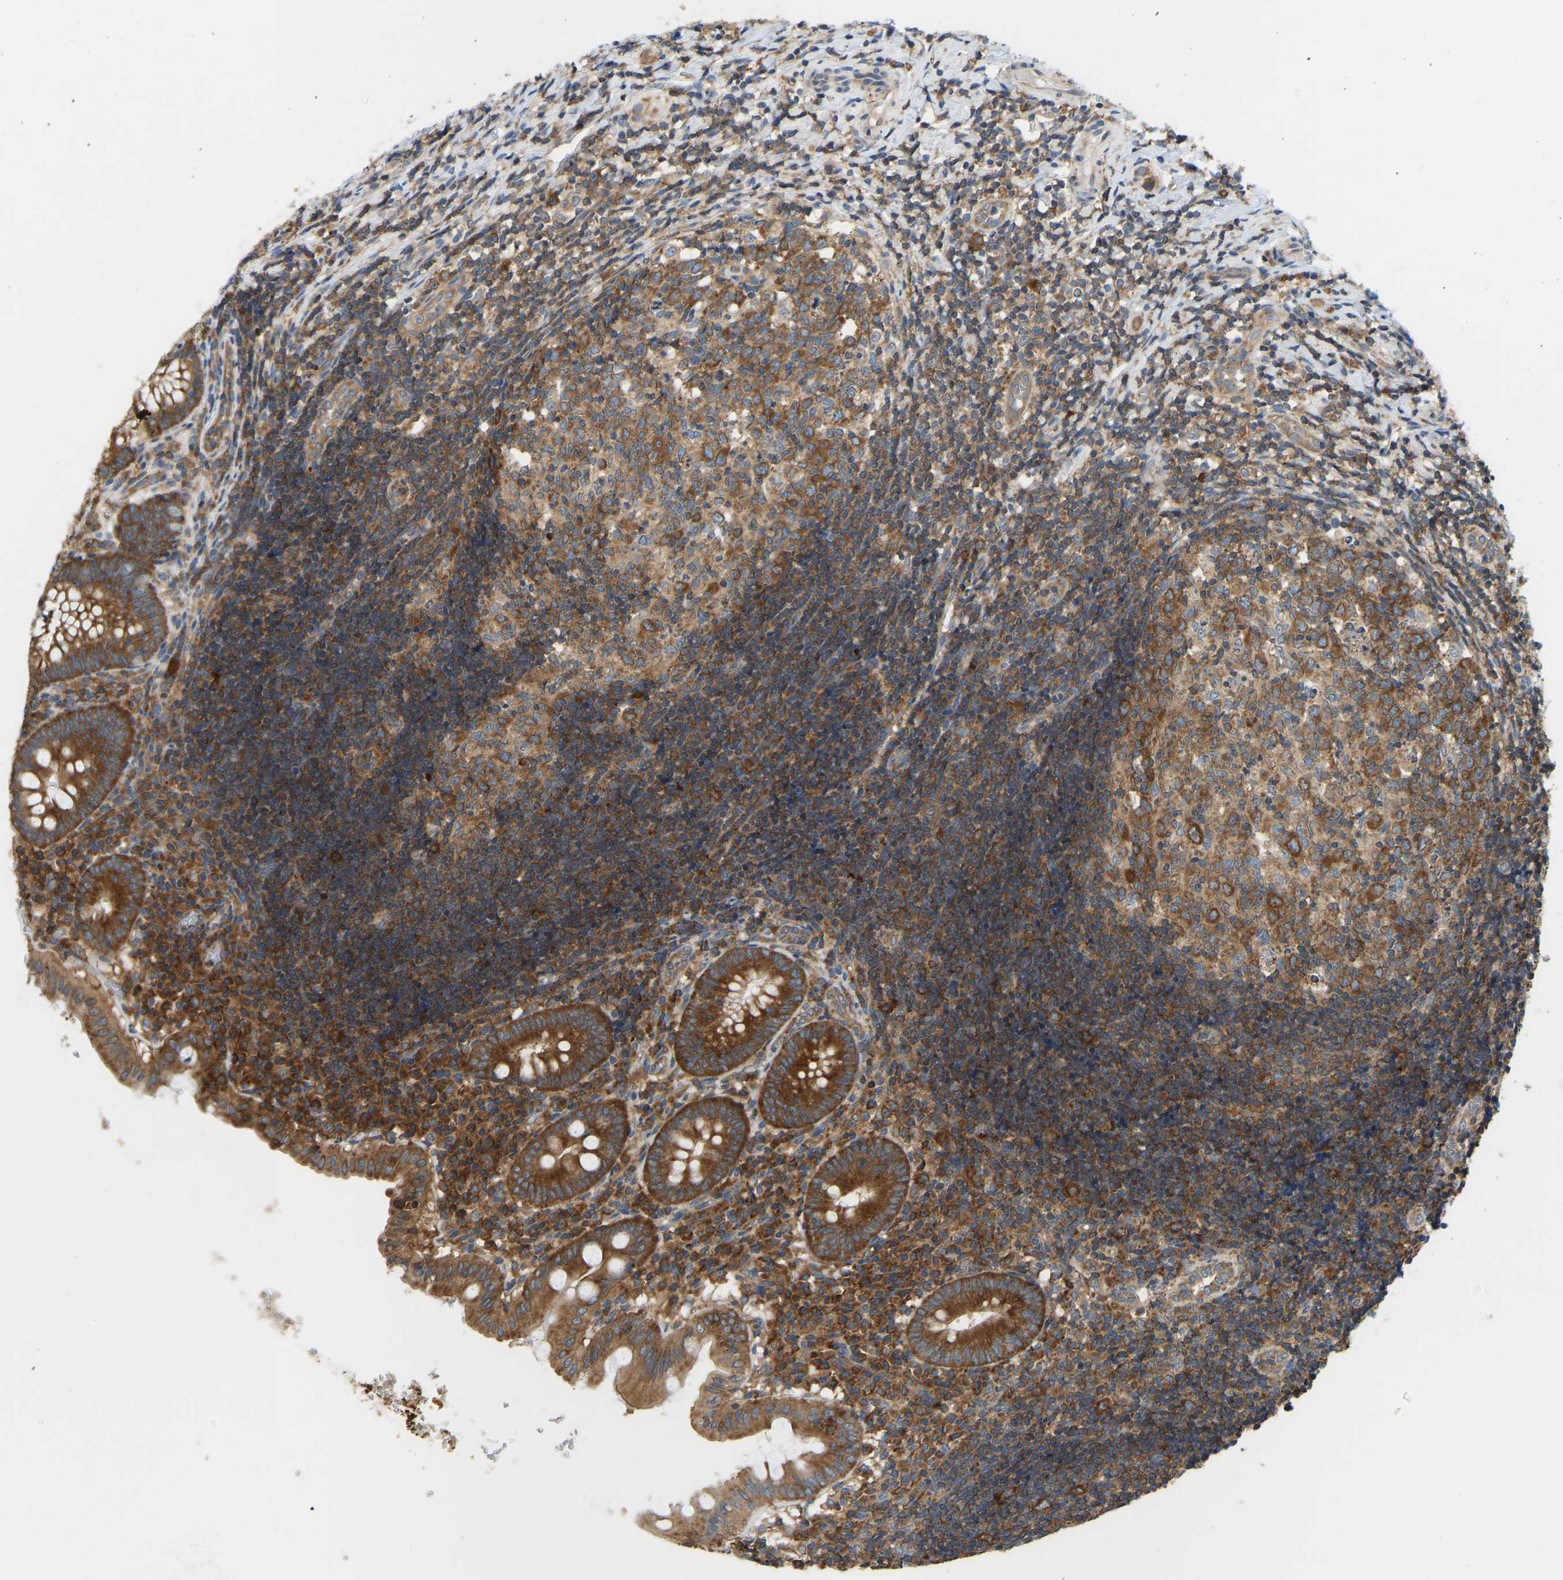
{"staining": {"intensity": "strong", "quantity": ">75%", "location": "cytoplasmic/membranous"}, "tissue": "appendix", "cell_type": "Glandular cells", "image_type": "normal", "snomed": [{"axis": "morphology", "description": "Normal tissue, NOS"}, {"axis": "topography", "description": "Appendix"}], "caption": "The micrograph displays a brown stain indicating the presence of a protein in the cytoplasmic/membranous of glandular cells in appendix.", "gene": "RPS6KB2", "patient": {"sex": "male", "age": 8}}